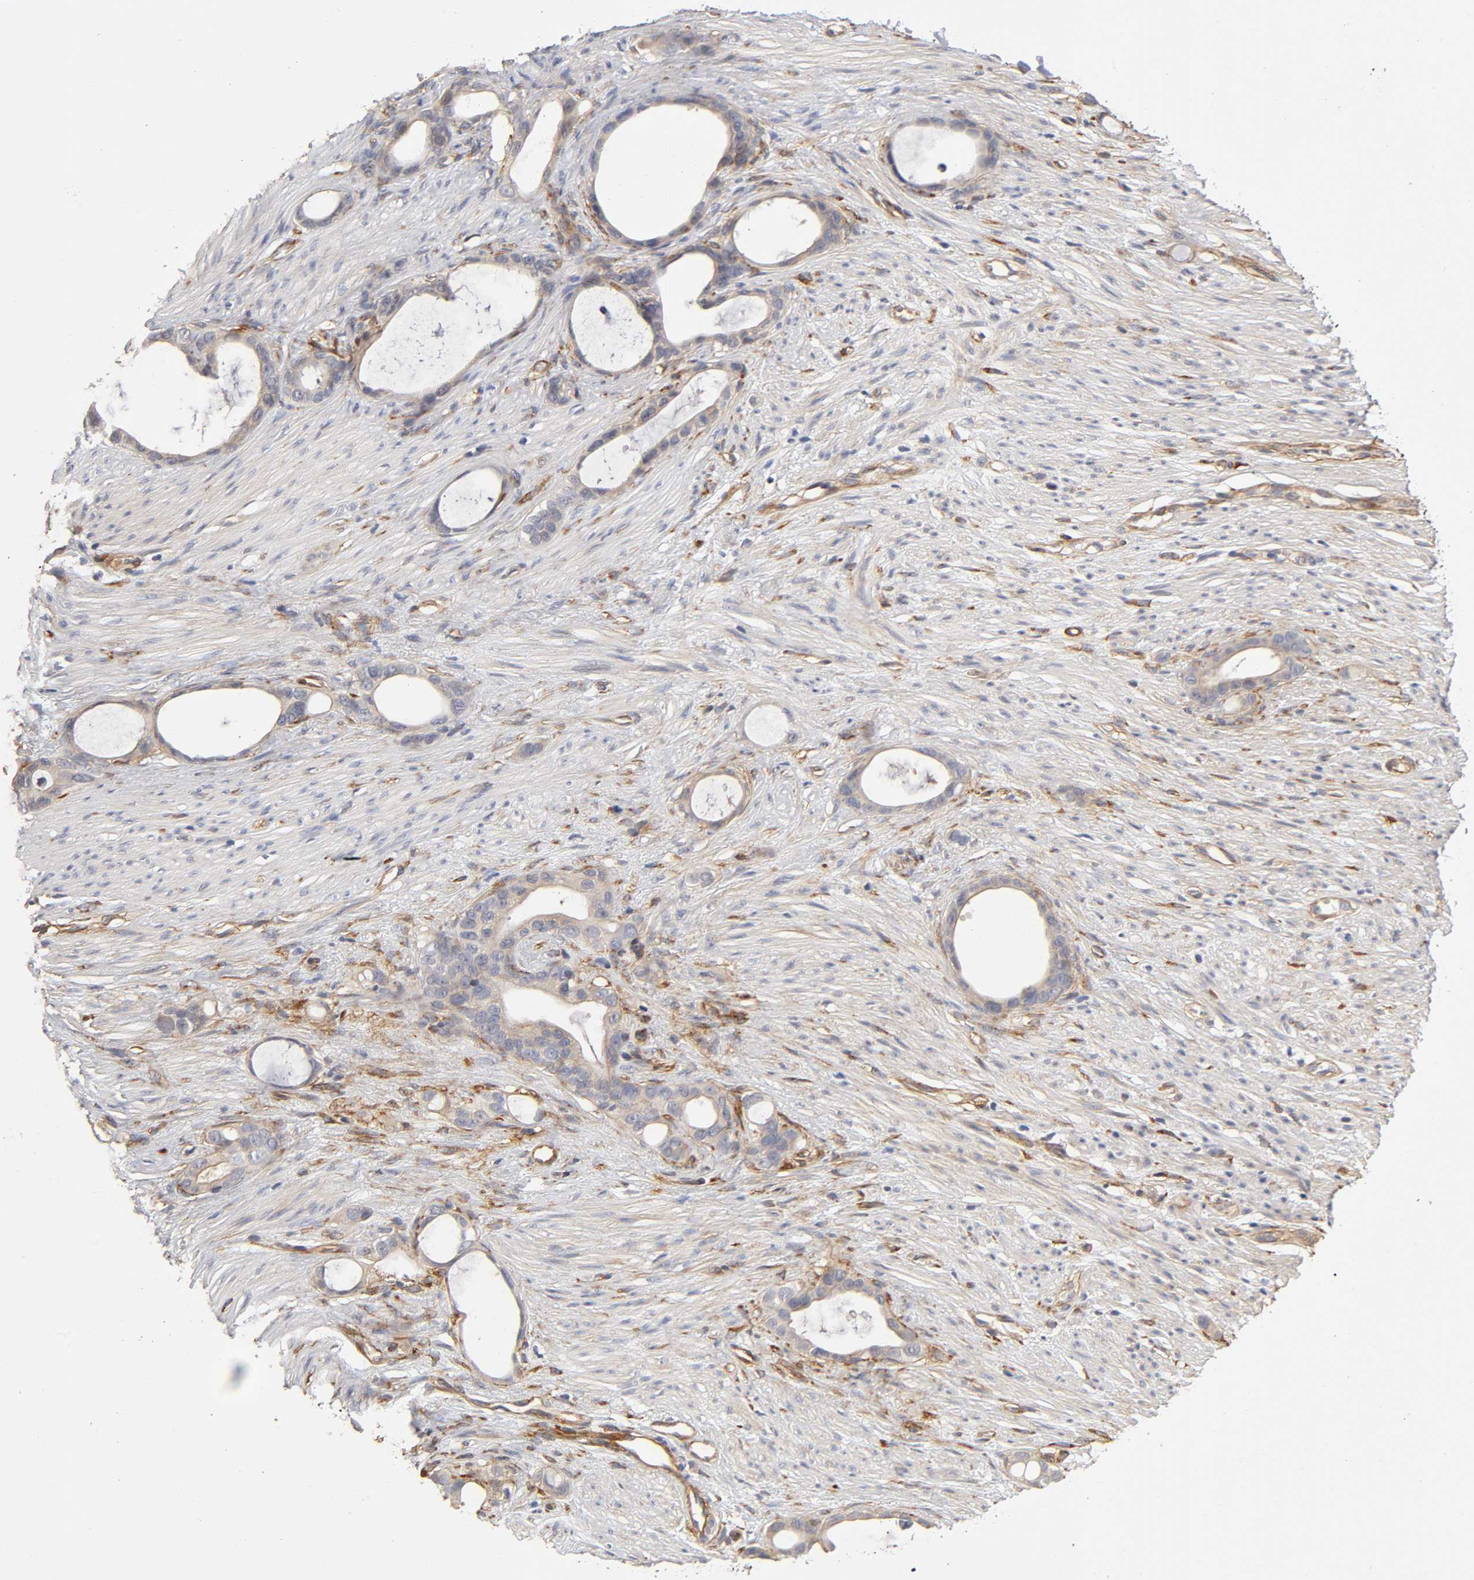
{"staining": {"intensity": "weak", "quantity": "<25%", "location": "cytoplasmic/membranous"}, "tissue": "stomach cancer", "cell_type": "Tumor cells", "image_type": "cancer", "snomed": [{"axis": "morphology", "description": "Adenocarcinoma, NOS"}, {"axis": "topography", "description": "Stomach"}], "caption": "IHC of human stomach adenocarcinoma shows no staining in tumor cells.", "gene": "LAMB1", "patient": {"sex": "female", "age": 75}}